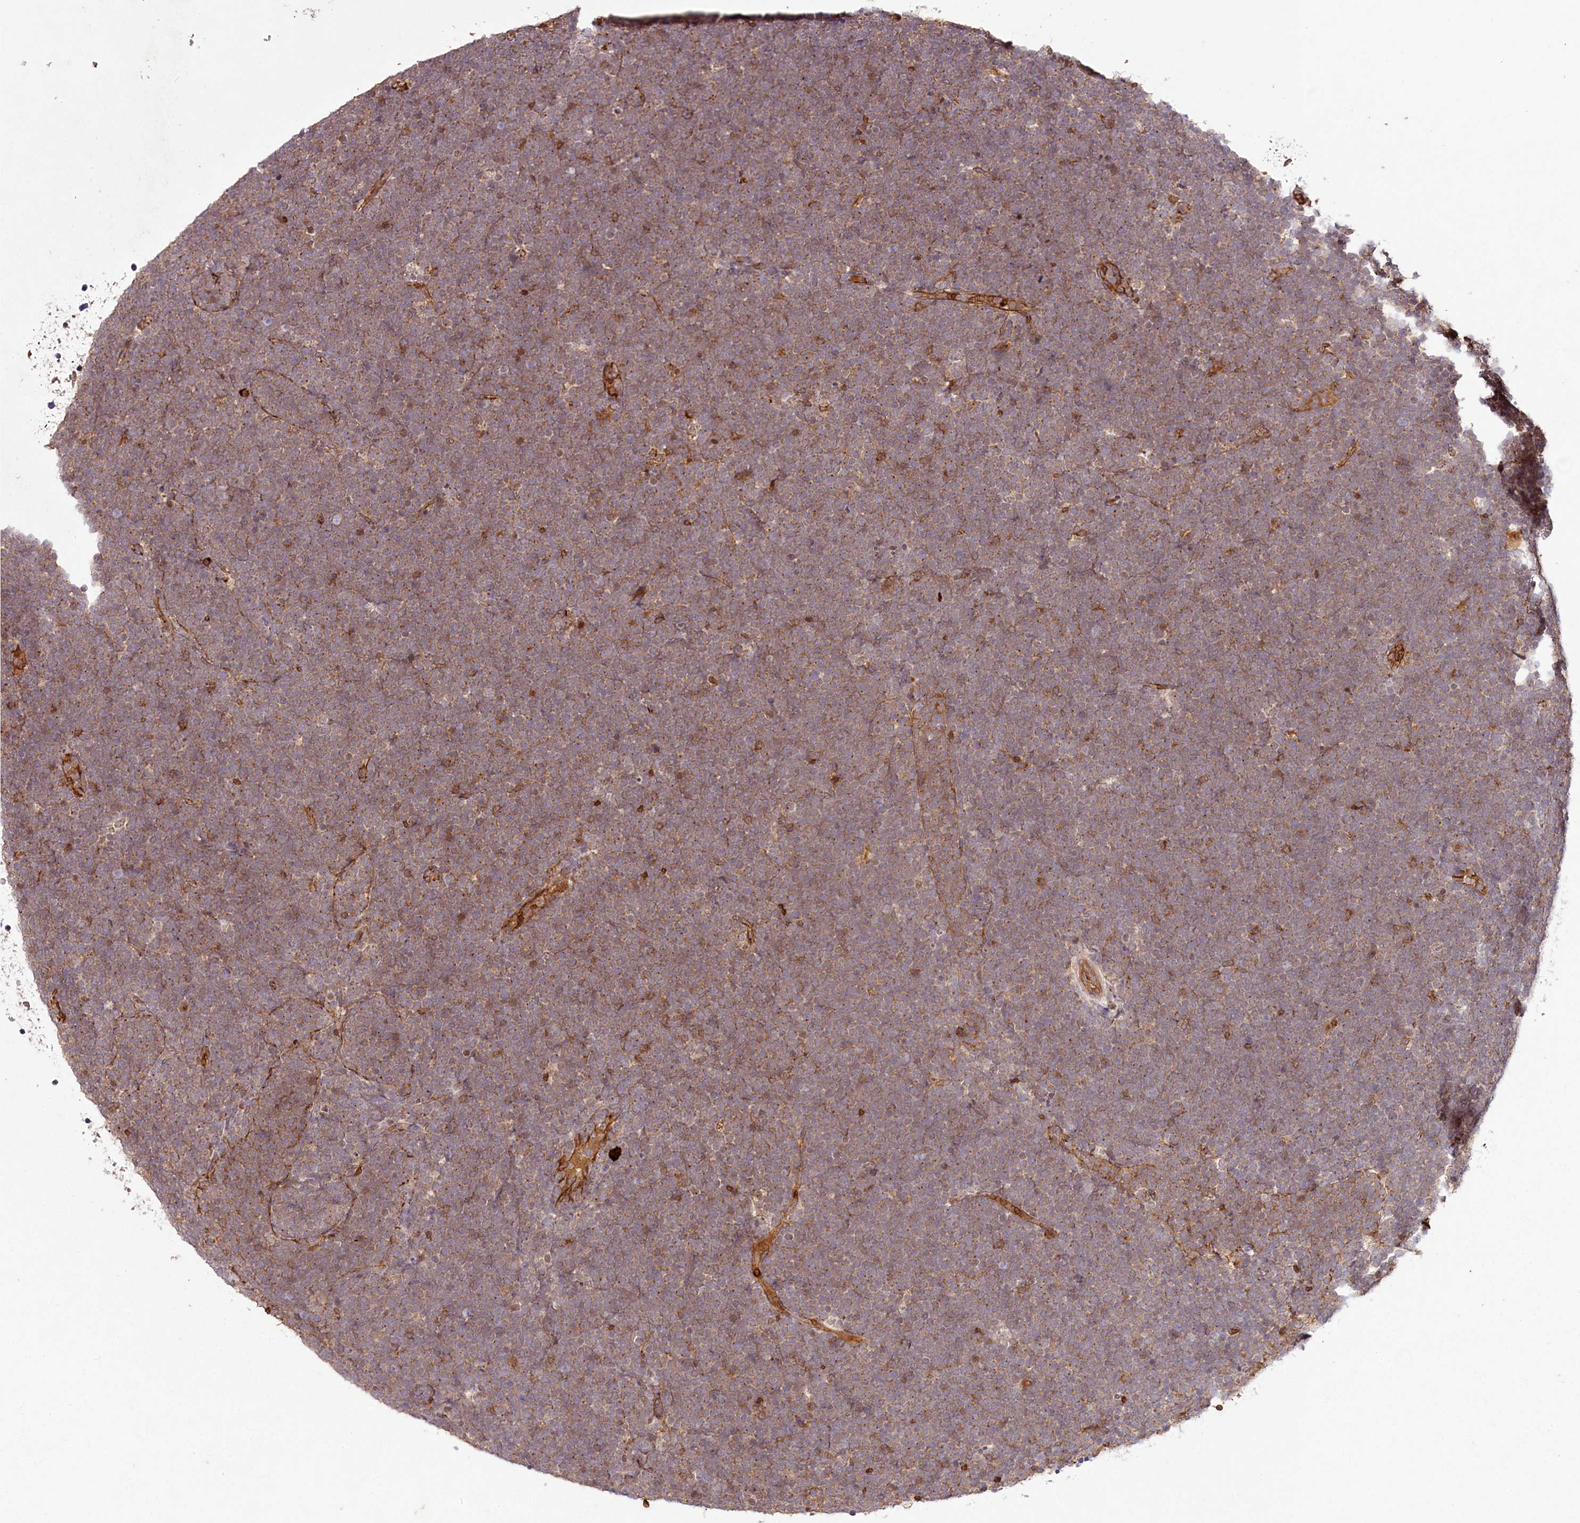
{"staining": {"intensity": "weak", "quantity": ">75%", "location": "cytoplasmic/membranous"}, "tissue": "lymphoma", "cell_type": "Tumor cells", "image_type": "cancer", "snomed": [{"axis": "morphology", "description": "Malignant lymphoma, non-Hodgkin's type, High grade"}, {"axis": "topography", "description": "Lymph node"}], "caption": "Protein expression analysis of lymphoma shows weak cytoplasmic/membranous staining in about >75% of tumor cells. The staining was performed using DAB, with brown indicating positive protein expression. Nuclei are stained blue with hematoxylin.", "gene": "ALKBH8", "patient": {"sex": "male", "age": 13}}